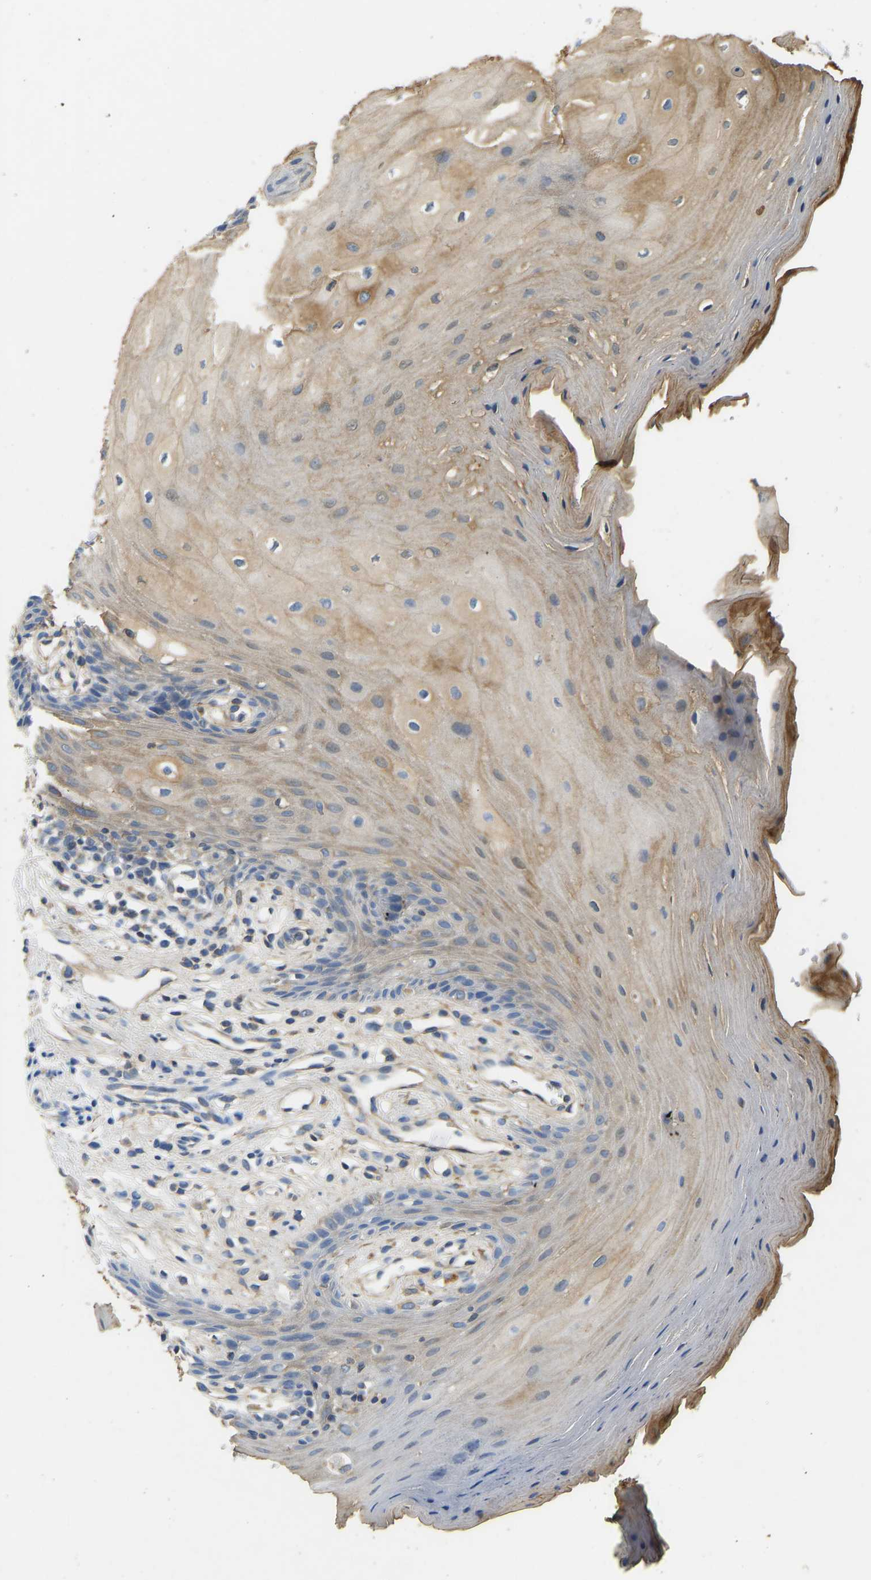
{"staining": {"intensity": "moderate", "quantity": "25%-75%", "location": "cytoplasmic/membranous"}, "tissue": "oral mucosa", "cell_type": "Squamous epithelial cells", "image_type": "normal", "snomed": [{"axis": "morphology", "description": "Normal tissue, NOS"}, {"axis": "morphology", "description": "Squamous cell carcinoma, NOS"}, {"axis": "topography", "description": "Oral tissue"}, {"axis": "topography", "description": "Head-Neck"}], "caption": "A micrograph of oral mucosa stained for a protein displays moderate cytoplasmic/membranous brown staining in squamous epithelial cells. Using DAB (3,3'-diaminobenzidine) (brown) and hematoxylin (blue) stains, captured at high magnification using brightfield microscopy.", "gene": "TECTA", "patient": {"sex": "male", "age": 71}}